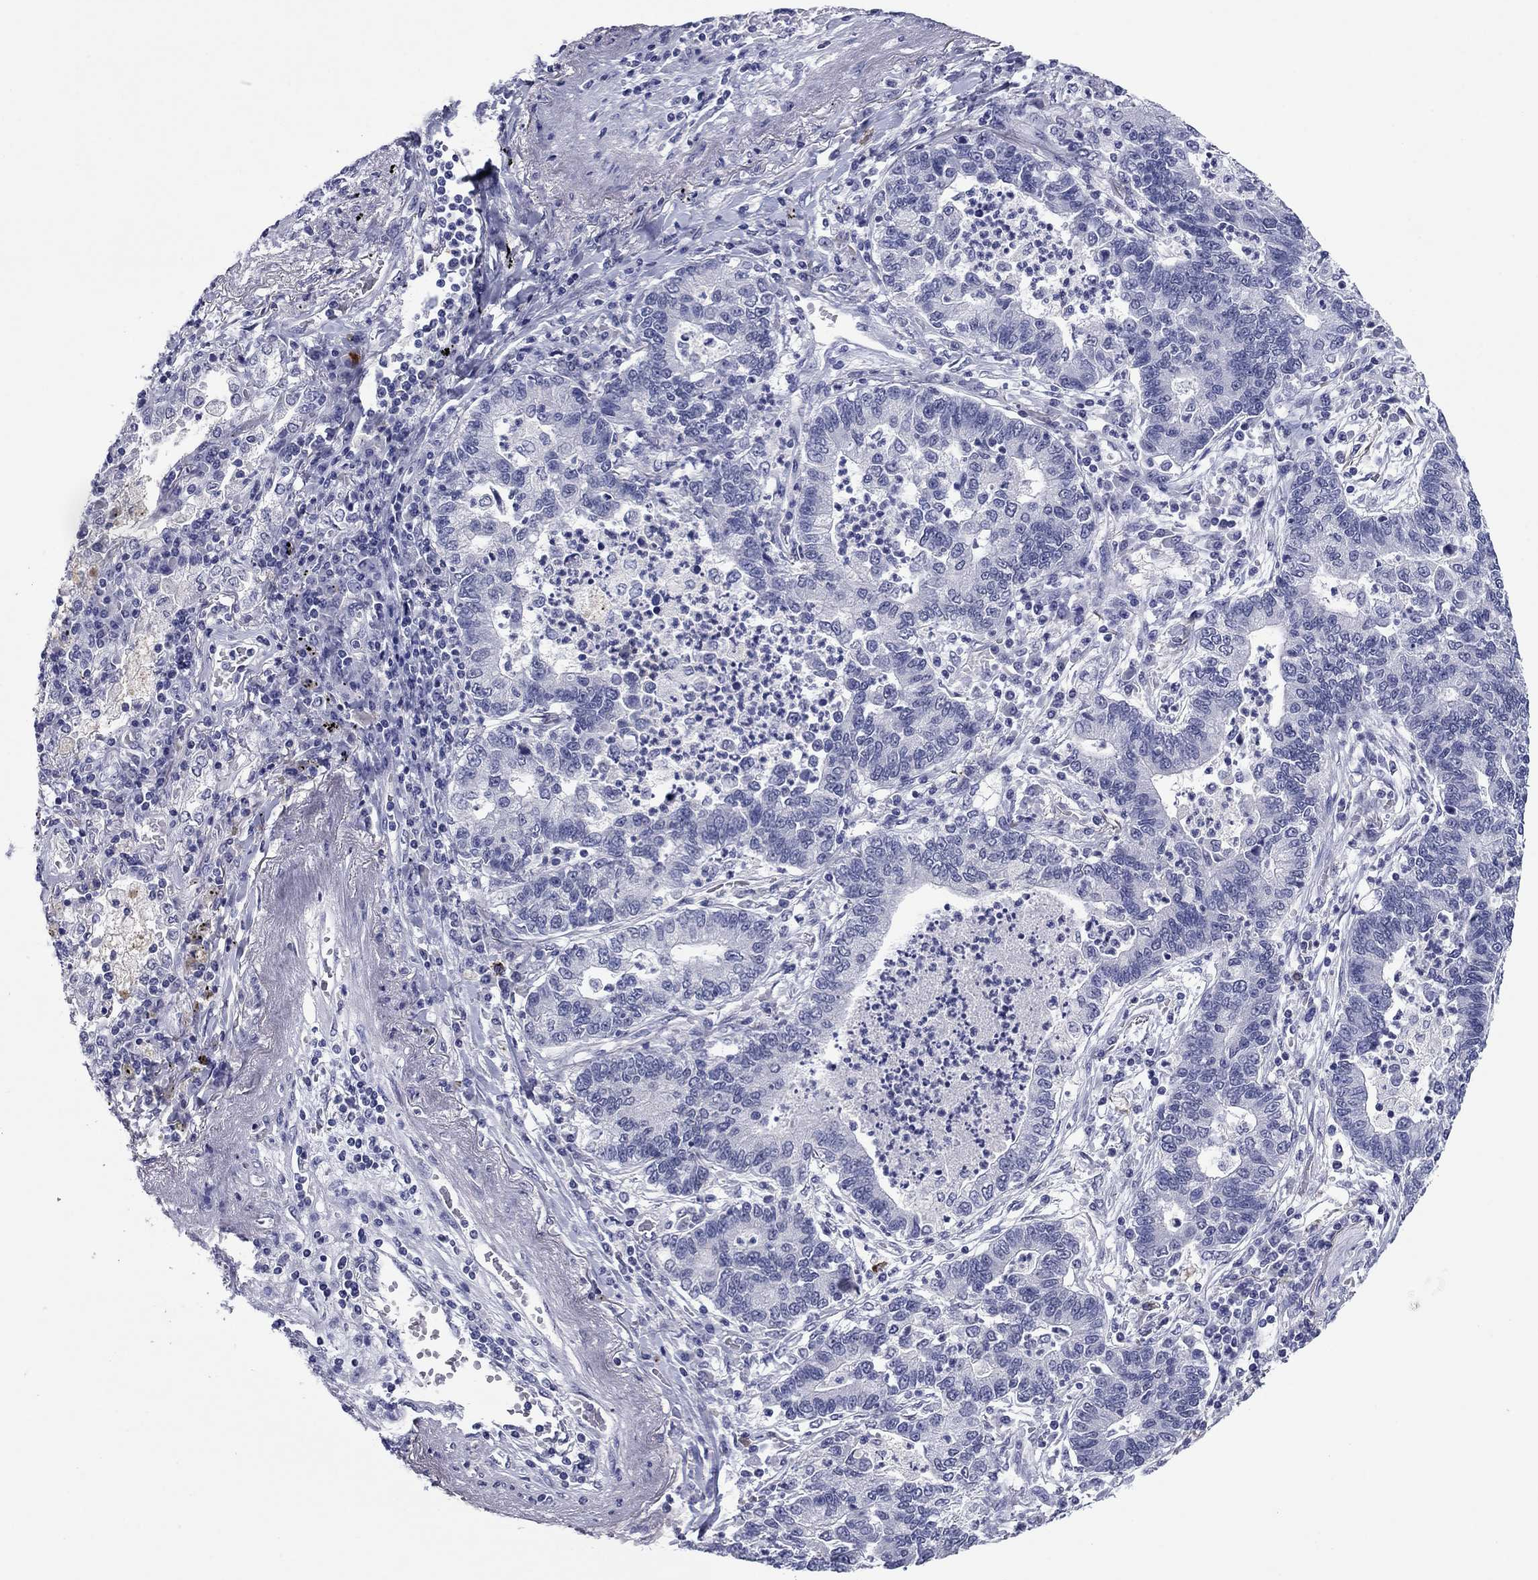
{"staining": {"intensity": "negative", "quantity": "none", "location": "none"}, "tissue": "lung cancer", "cell_type": "Tumor cells", "image_type": "cancer", "snomed": [{"axis": "morphology", "description": "Adenocarcinoma, NOS"}, {"axis": "topography", "description": "Lung"}], "caption": "This is a histopathology image of IHC staining of adenocarcinoma (lung), which shows no positivity in tumor cells.", "gene": "HAO1", "patient": {"sex": "female", "age": 57}}